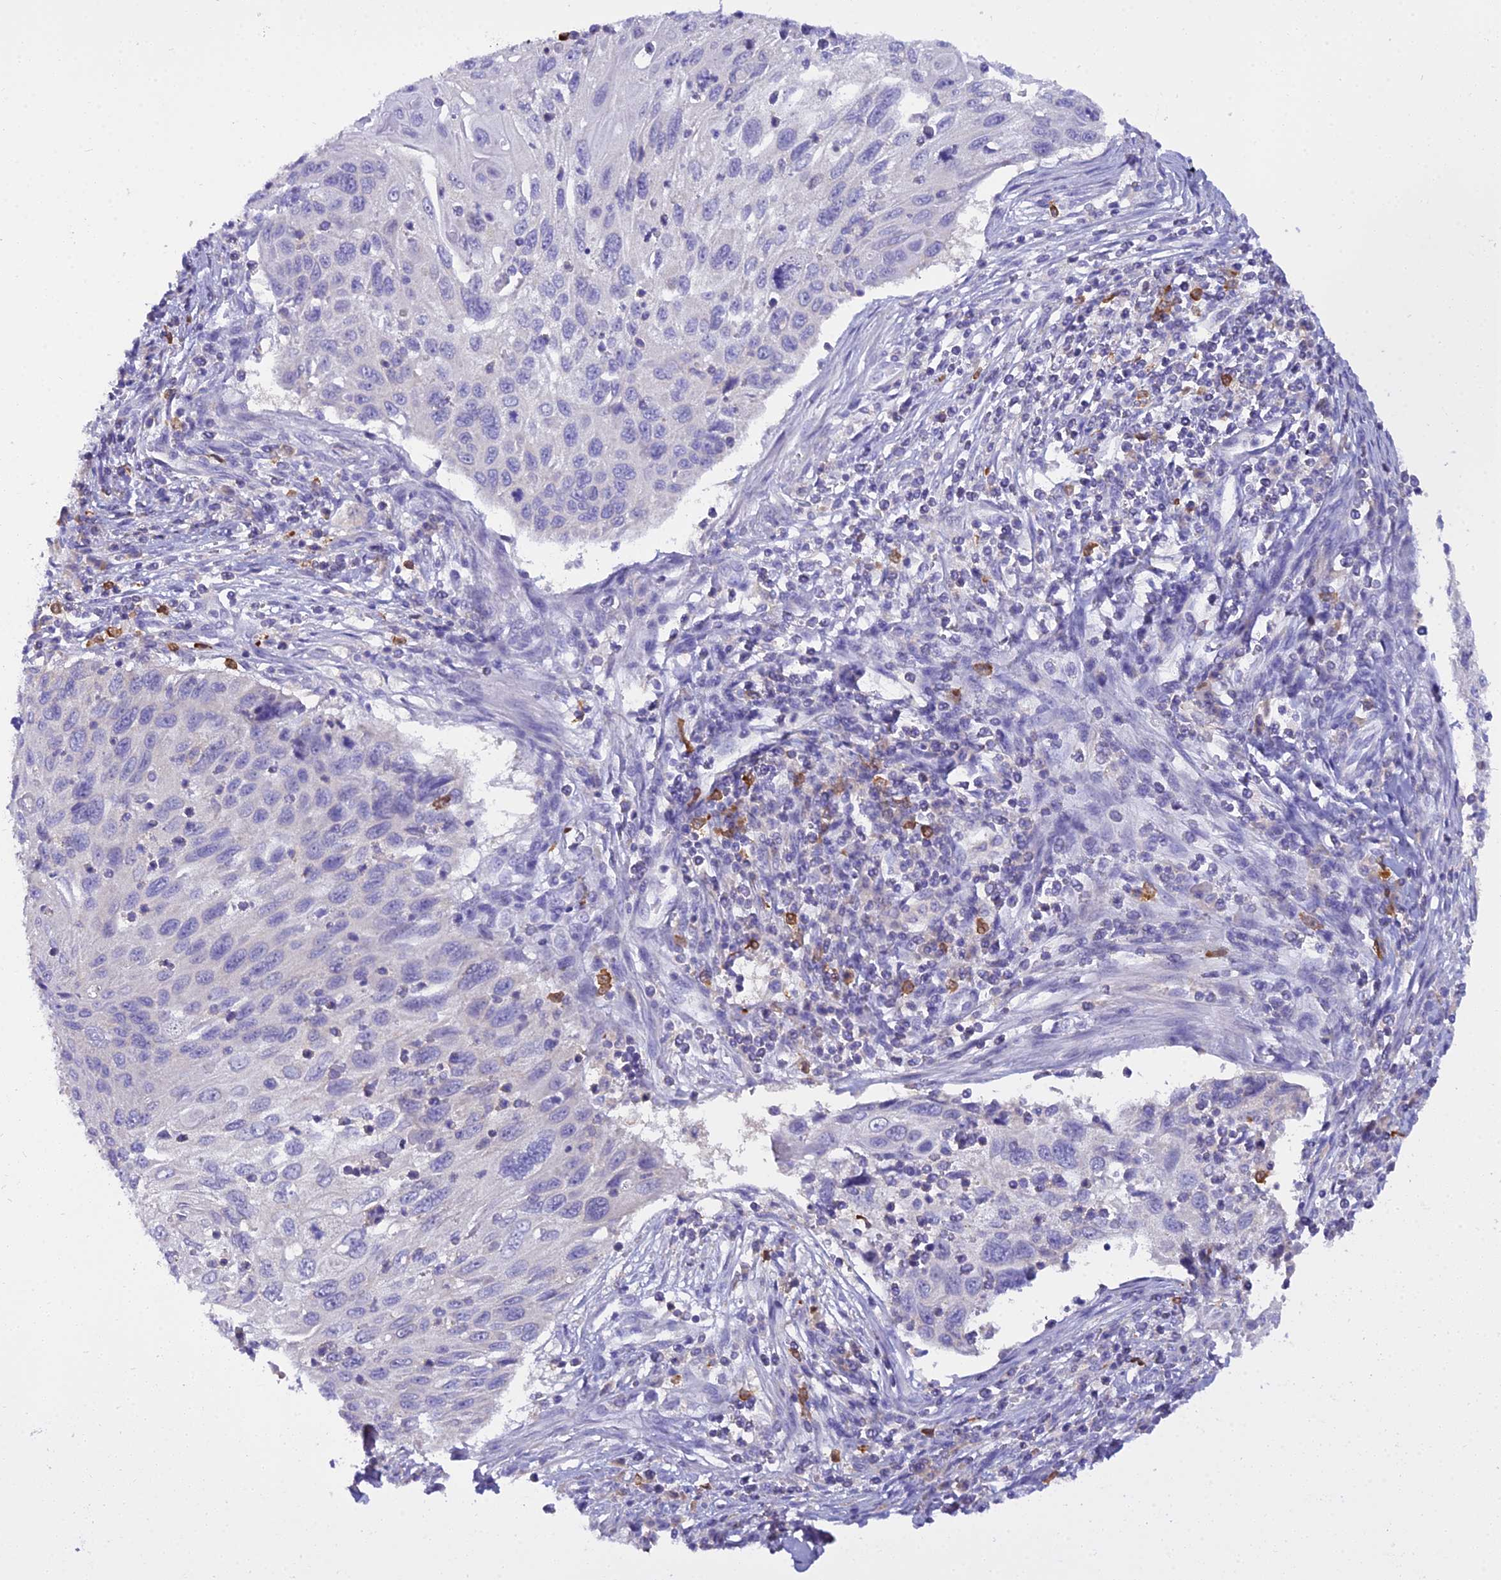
{"staining": {"intensity": "negative", "quantity": "none", "location": "none"}, "tissue": "cervical cancer", "cell_type": "Tumor cells", "image_type": "cancer", "snomed": [{"axis": "morphology", "description": "Squamous cell carcinoma, NOS"}, {"axis": "topography", "description": "Cervix"}], "caption": "Immunohistochemistry micrograph of neoplastic tissue: cervical cancer stained with DAB demonstrates no significant protein expression in tumor cells.", "gene": "BLNK", "patient": {"sex": "female", "age": 70}}